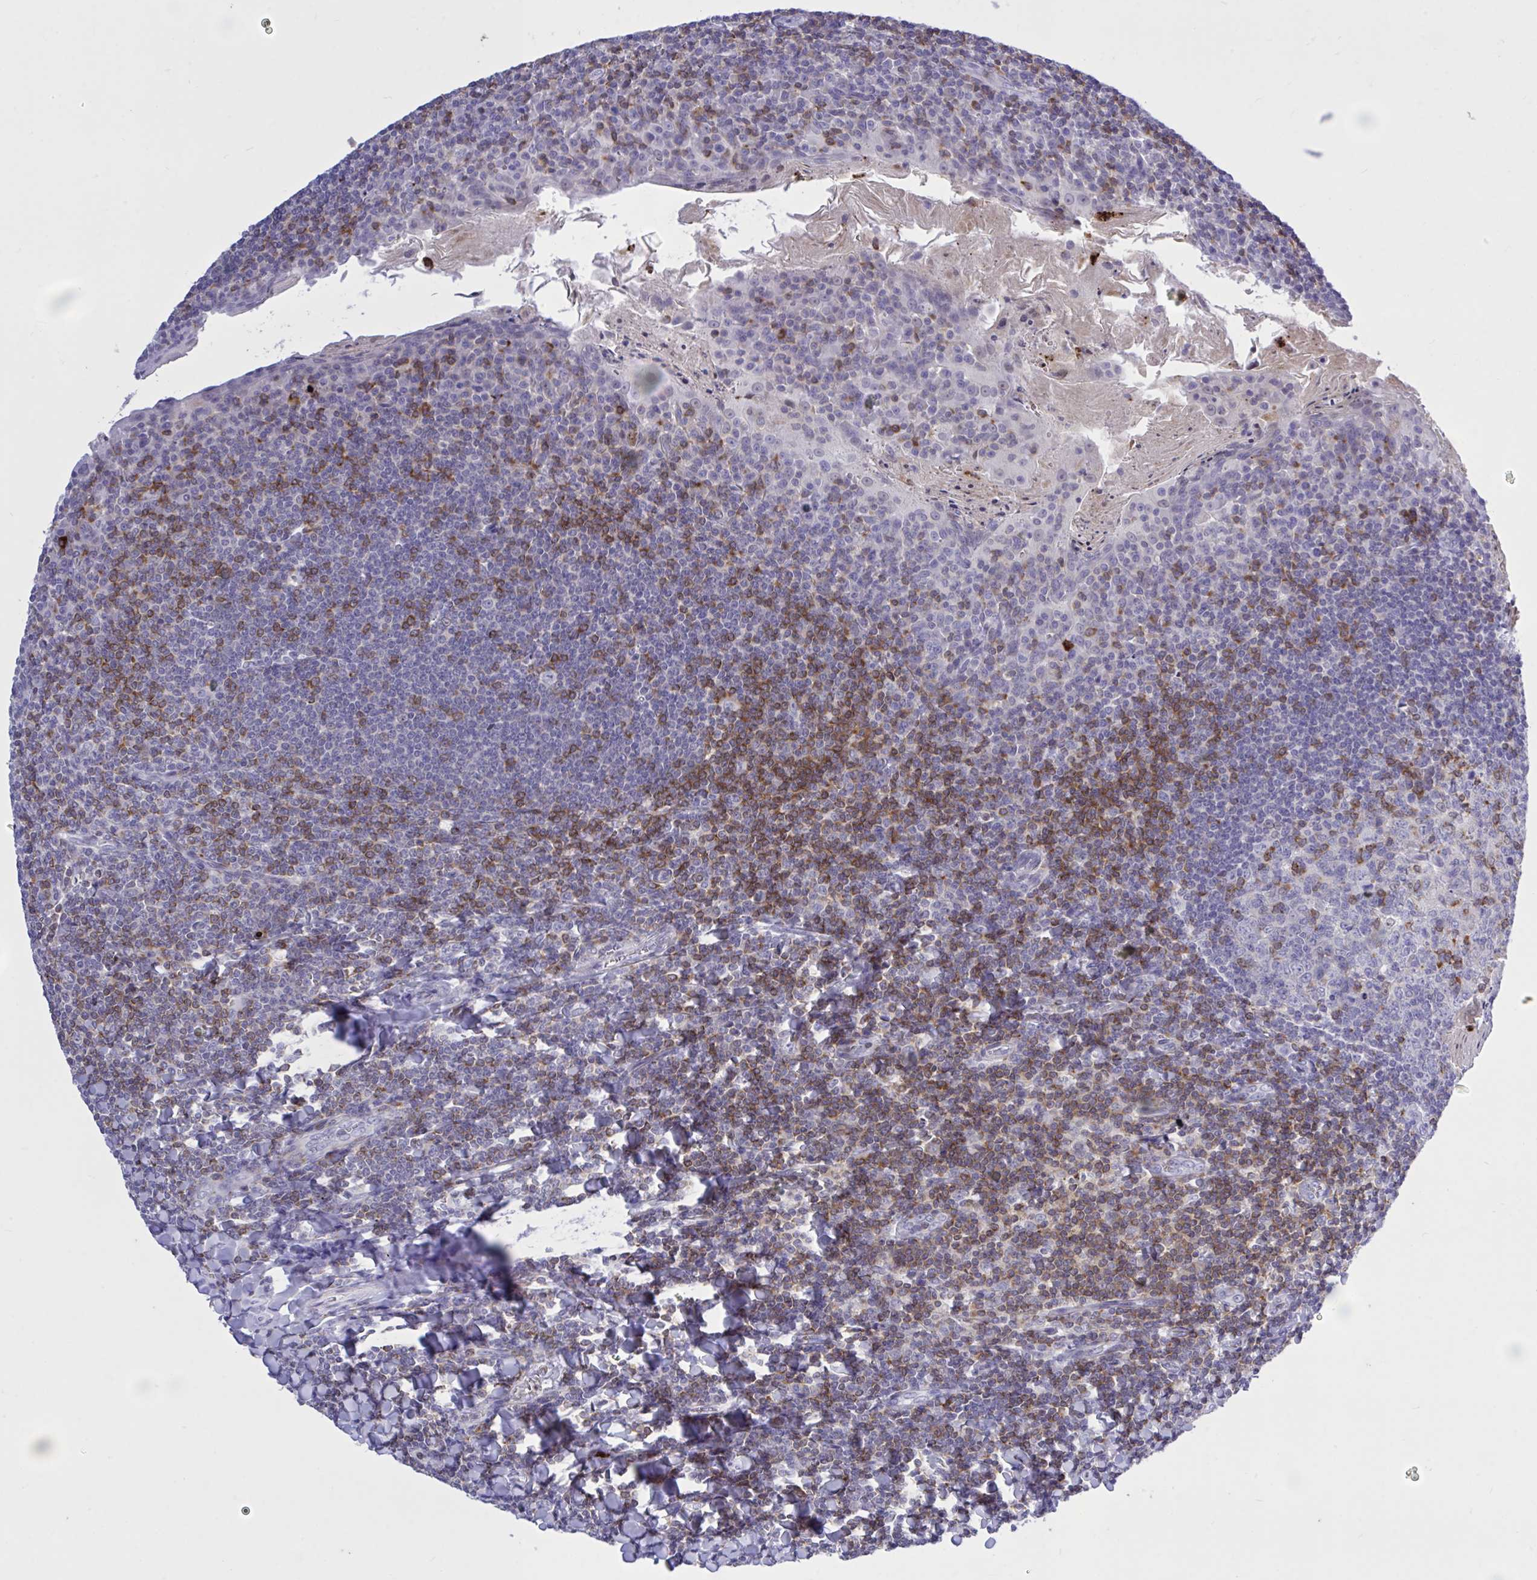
{"staining": {"intensity": "moderate", "quantity": "<25%", "location": "cytoplasmic/membranous"}, "tissue": "tonsil", "cell_type": "Germinal center cells", "image_type": "normal", "snomed": [{"axis": "morphology", "description": "Normal tissue, NOS"}, {"axis": "topography", "description": "Tonsil"}], "caption": "High-magnification brightfield microscopy of benign tonsil stained with DAB (3,3'-diaminobenzidine) (brown) and counterstained with hematoxylin (blue). germinal center cells exhibit moderate cytoplasmic/membranous positivity is appreciated in approximately<25% of cells. The protein is shown in brown color, while the nuclei are stained blue.", "gene": "CXCL8", "patient": {"sex": "male", "age": 27}}